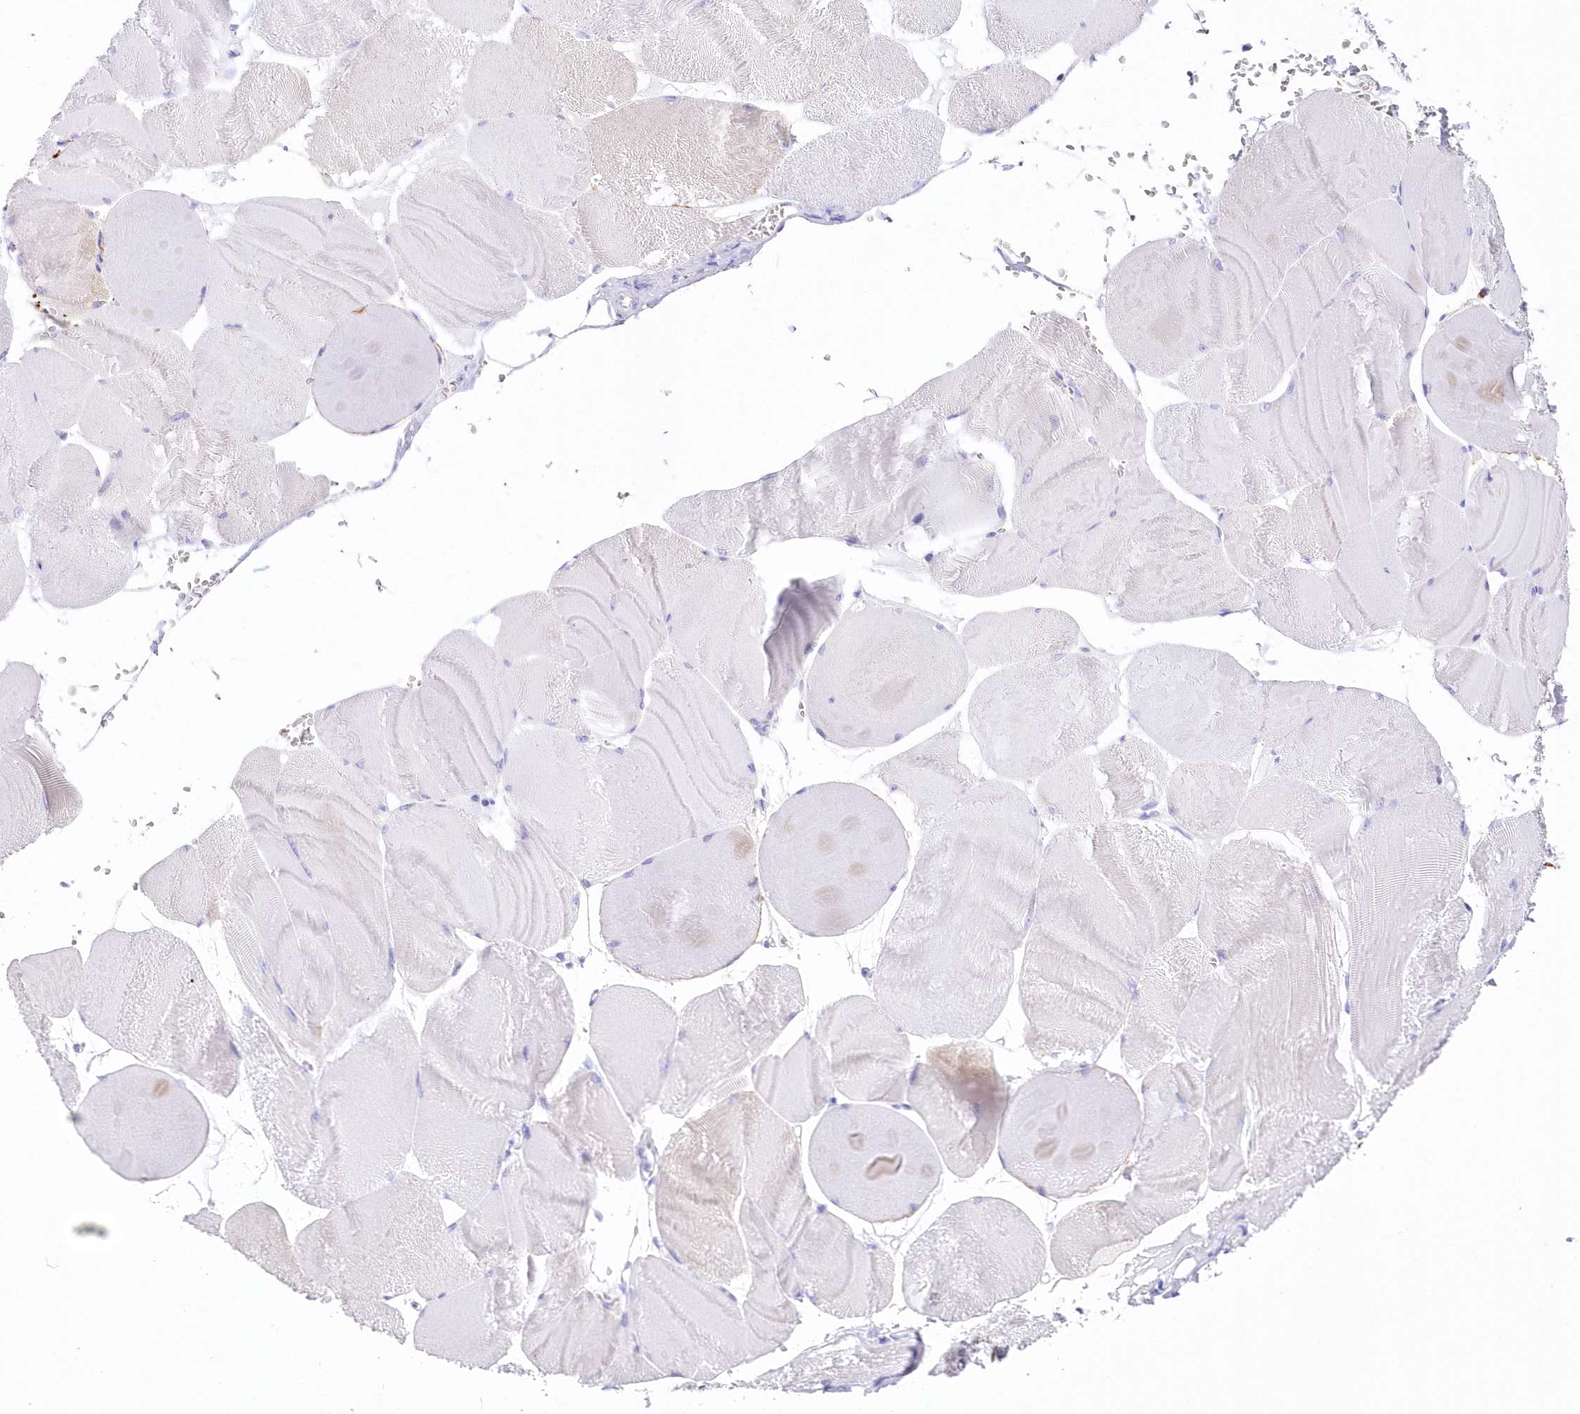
{"staining": {"intensity": "negative", "quantity": "none", "location": "none"}, "tissue": "skeletal muscle", "cell_type": "Myocytes", "image_type": "normal", "snomed": [{"axis": "morphology", "description": "Normal tissue, NOS"}, {"axis": "morphology", "description": "Basal cell carcinoma"}, {"axis": "topography", "description": "Skeletal muscle"}], "caption": "Myocytes are negative for brown protein staining in benign skeletal muscle. (IHC, brightfield microscopy, high magnification).", "gene": "DNAJC19", "patient": {"sex": "female", "age": 64}}